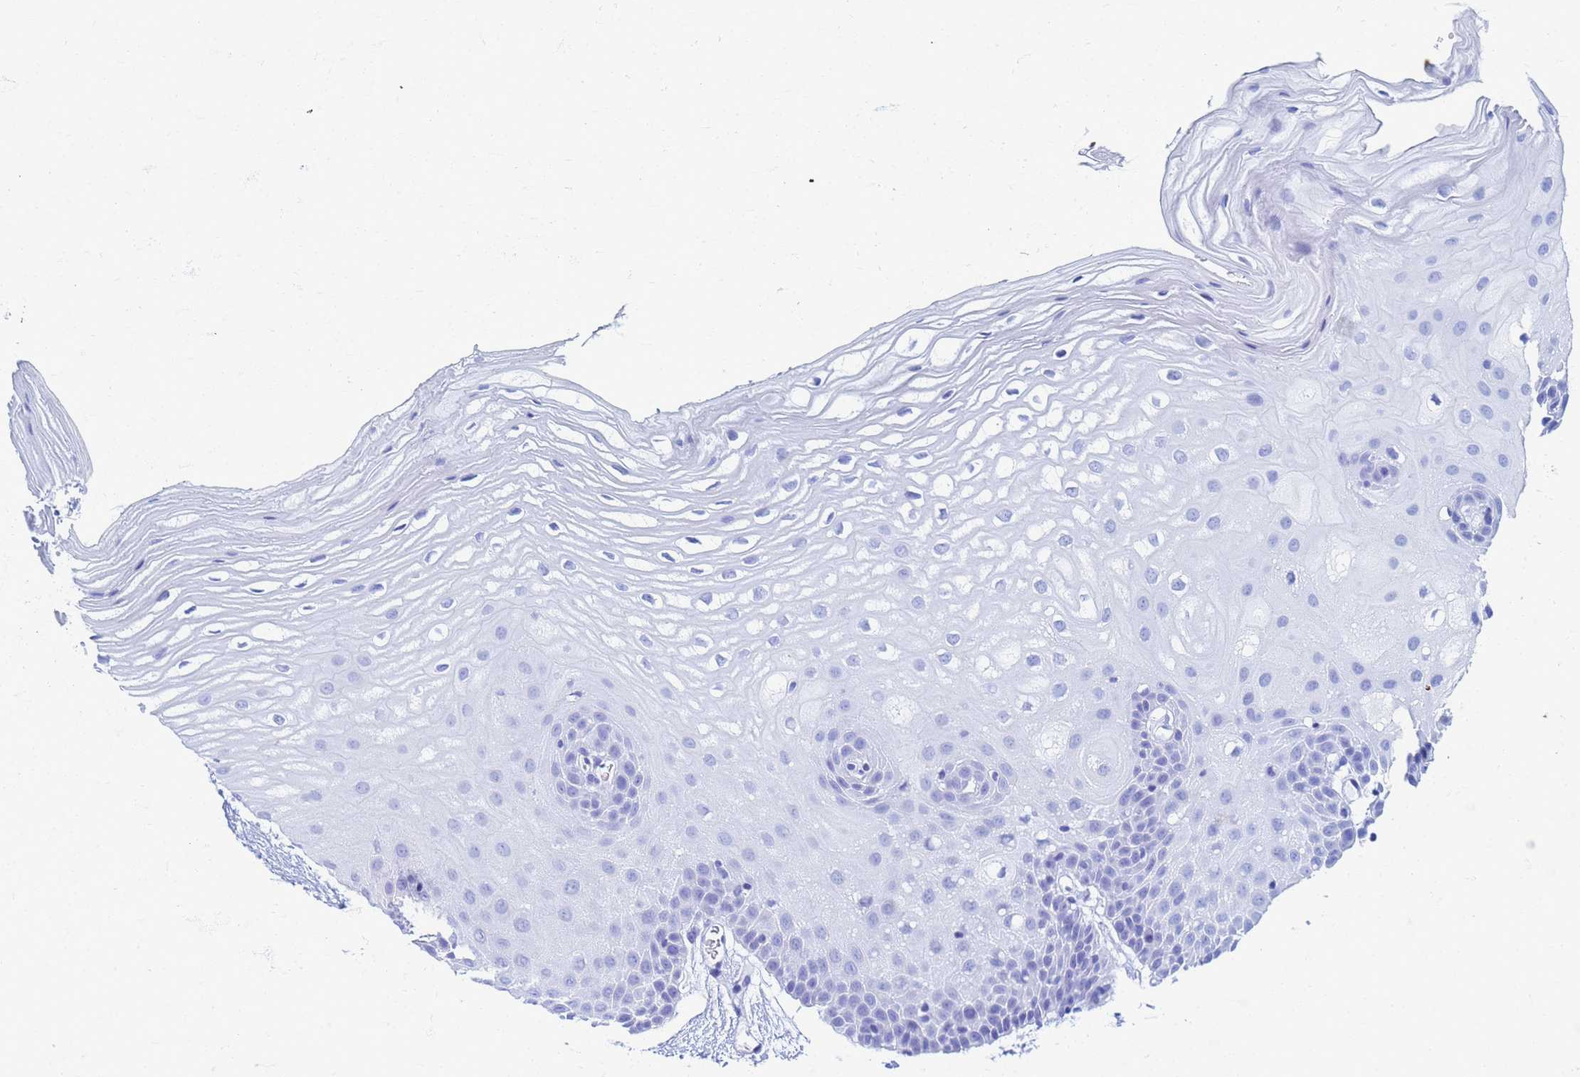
{"staining": {"intensity": "negative", "quantity": "none", "location": "none"}, "tissue": "oral mucosa", "cell_type": "Squamous epithelial cells", "image_type": "normal", "snomed": [{"axis": "morphology", "description": "Normal tissue, NOS"}, {"axis": "topography", "description": "Oral tissue"}, {"axis": "topography", "description": "Tounge, NOS"}], "caption": "An immunohistochemistry micrograph of benign oral mucosa is shown. There is no staining in squamous epithelial cells of oral mucosa.", "gene": "ATPAF1", "patient": {"sex": "female", "age": 73}}